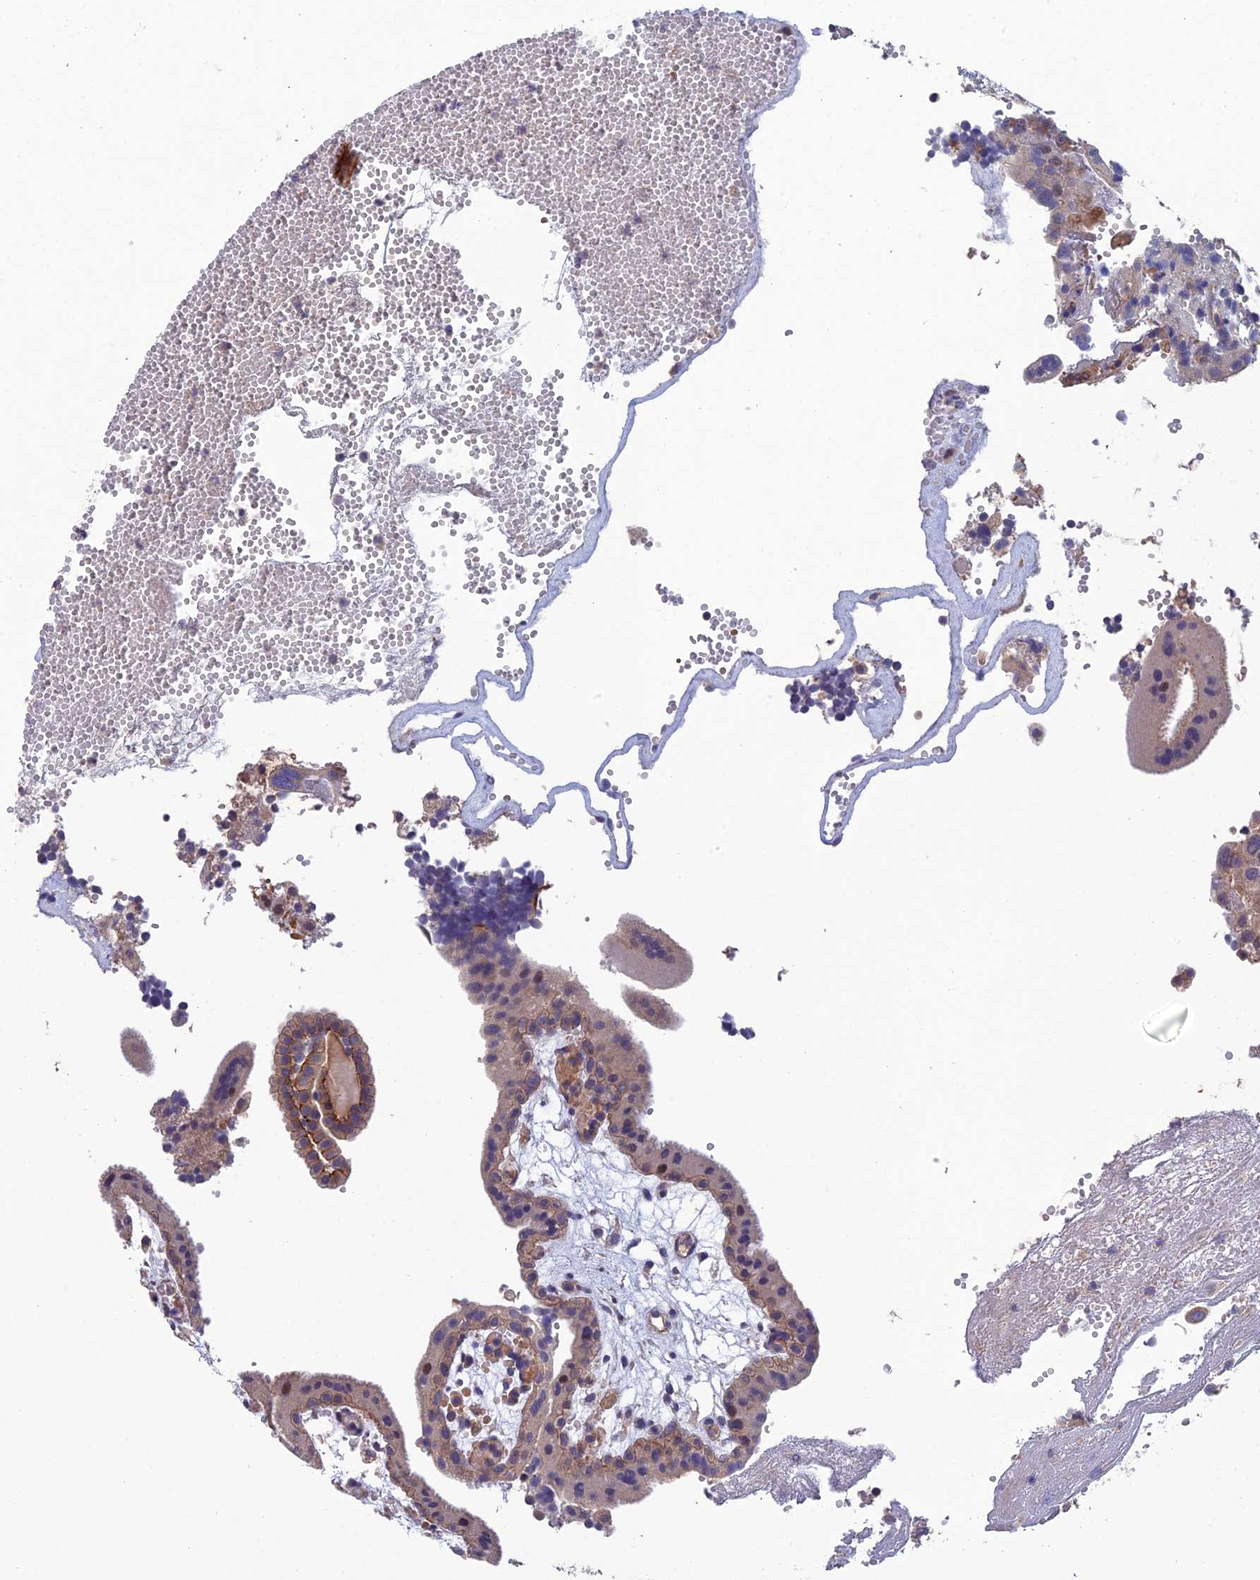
{"staining": {"intensity": "moderate", "quantity": "<25%", "location": "cytoplasmic/membranous"}, "tissue": "placenta", "cell_type": "Trophoblastic cells", "image_type": "normal", "snomed": [{"axis": "morphology", "description": "Normal tissue, NOS"}, {"axis": "topography", "description": "Placenta"}], "caption": "Protein staining displays moderate cytoplasmic/membranous expression in approximately <25% of trophoblastic cells in normal placenta. (Brightfield microscopy of DAB IHC at high magnification).", "gene": "USP37", "patient": {"sex": "female", "age": 18}}